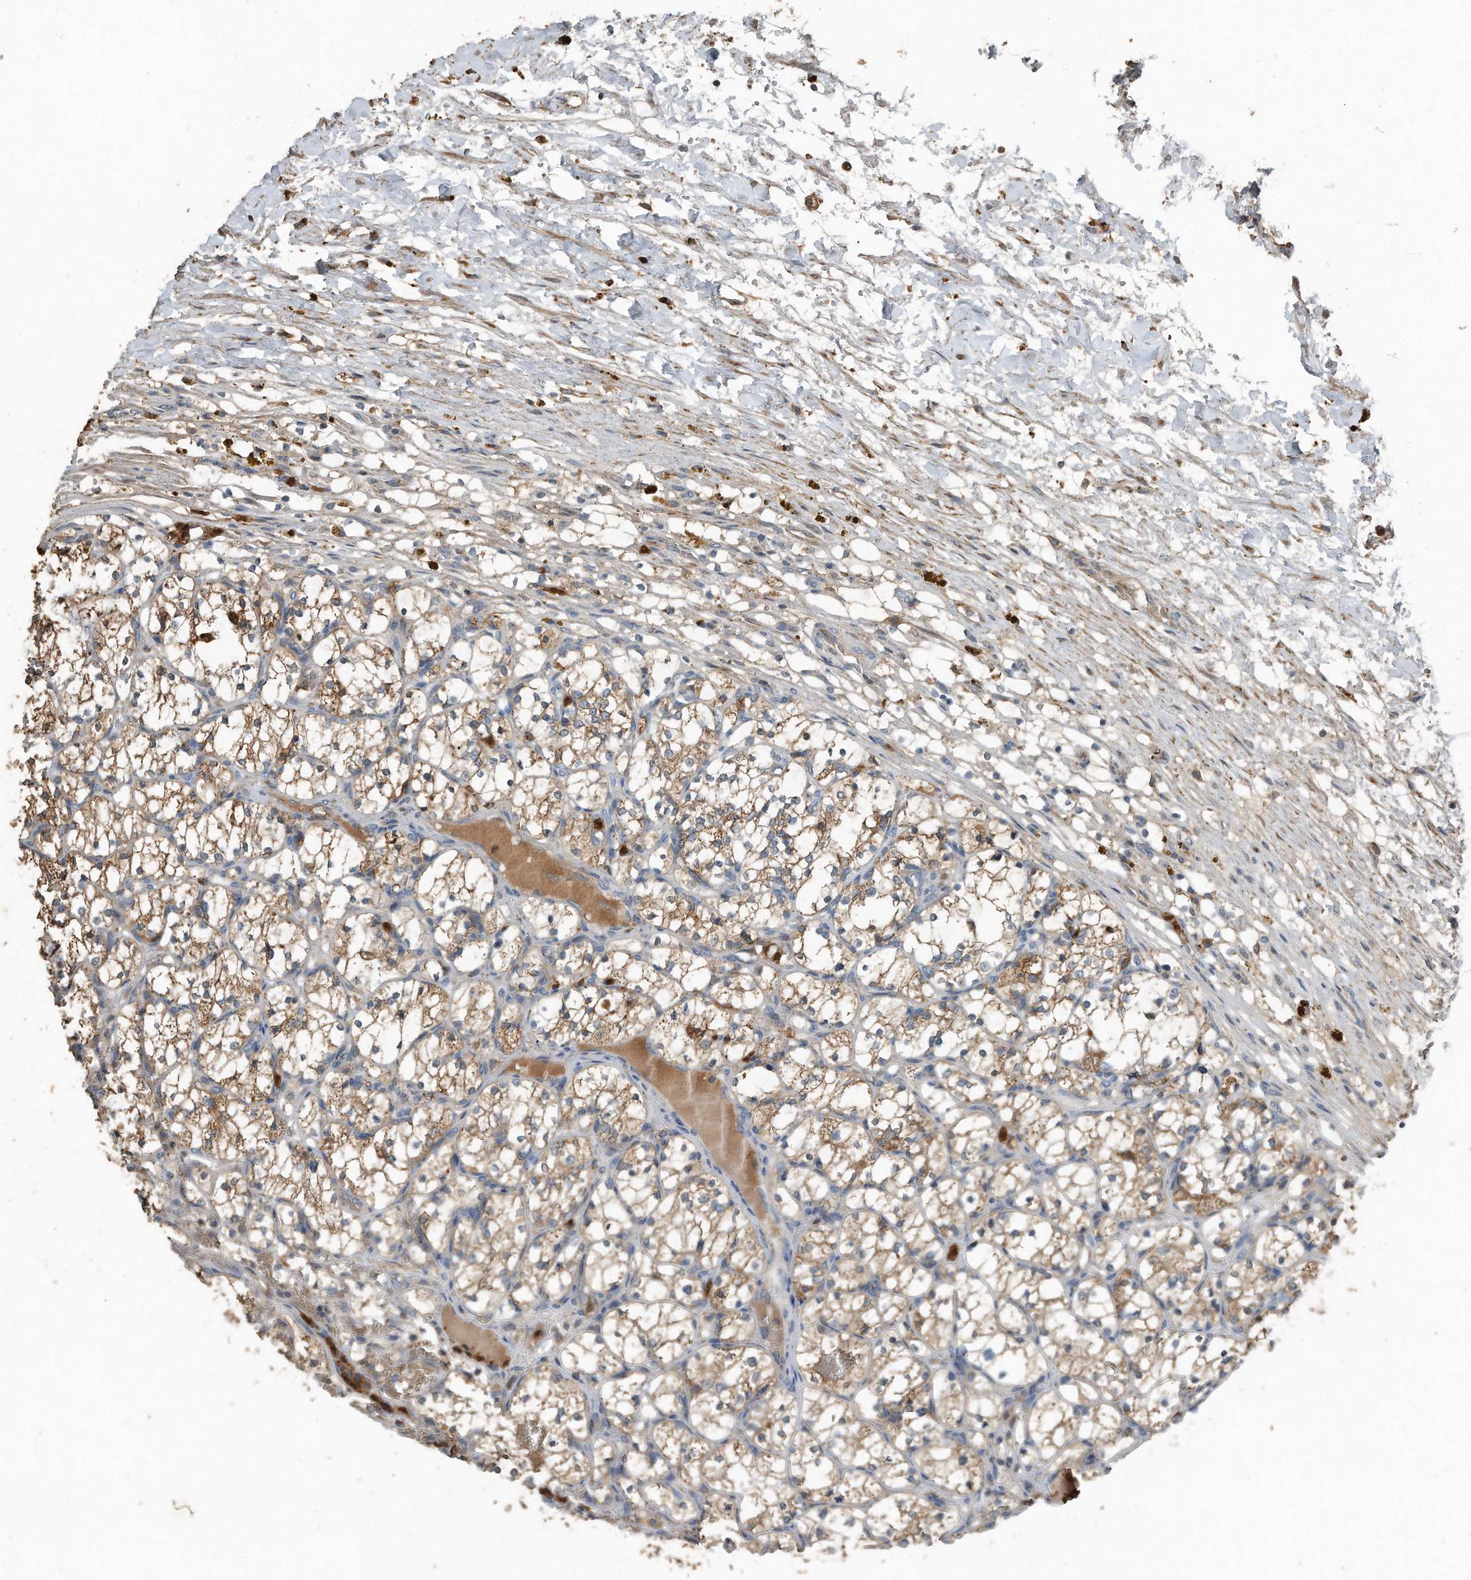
{"staining": {"intensity": "moderate", "quantity": ">75%", "location": "cytoplasmic/membranous"}, "tissue": "renal cancer", "cell_type": "Tumor cells", "image_type": "cancer", "snomed": [{"axis": "morphology", "description": "Adenocarcinoma, NOS"}, {"axis": "topography", "description": "Kidney"}], "caption": "IHC (DAB) staining of human adenocarcinoma (renal) reveals moderate cytoplasmic/membranous protein staining in about >75% of tumor cells.", "gene": "C9", "patient": {"sex": "female", "age": 69}}